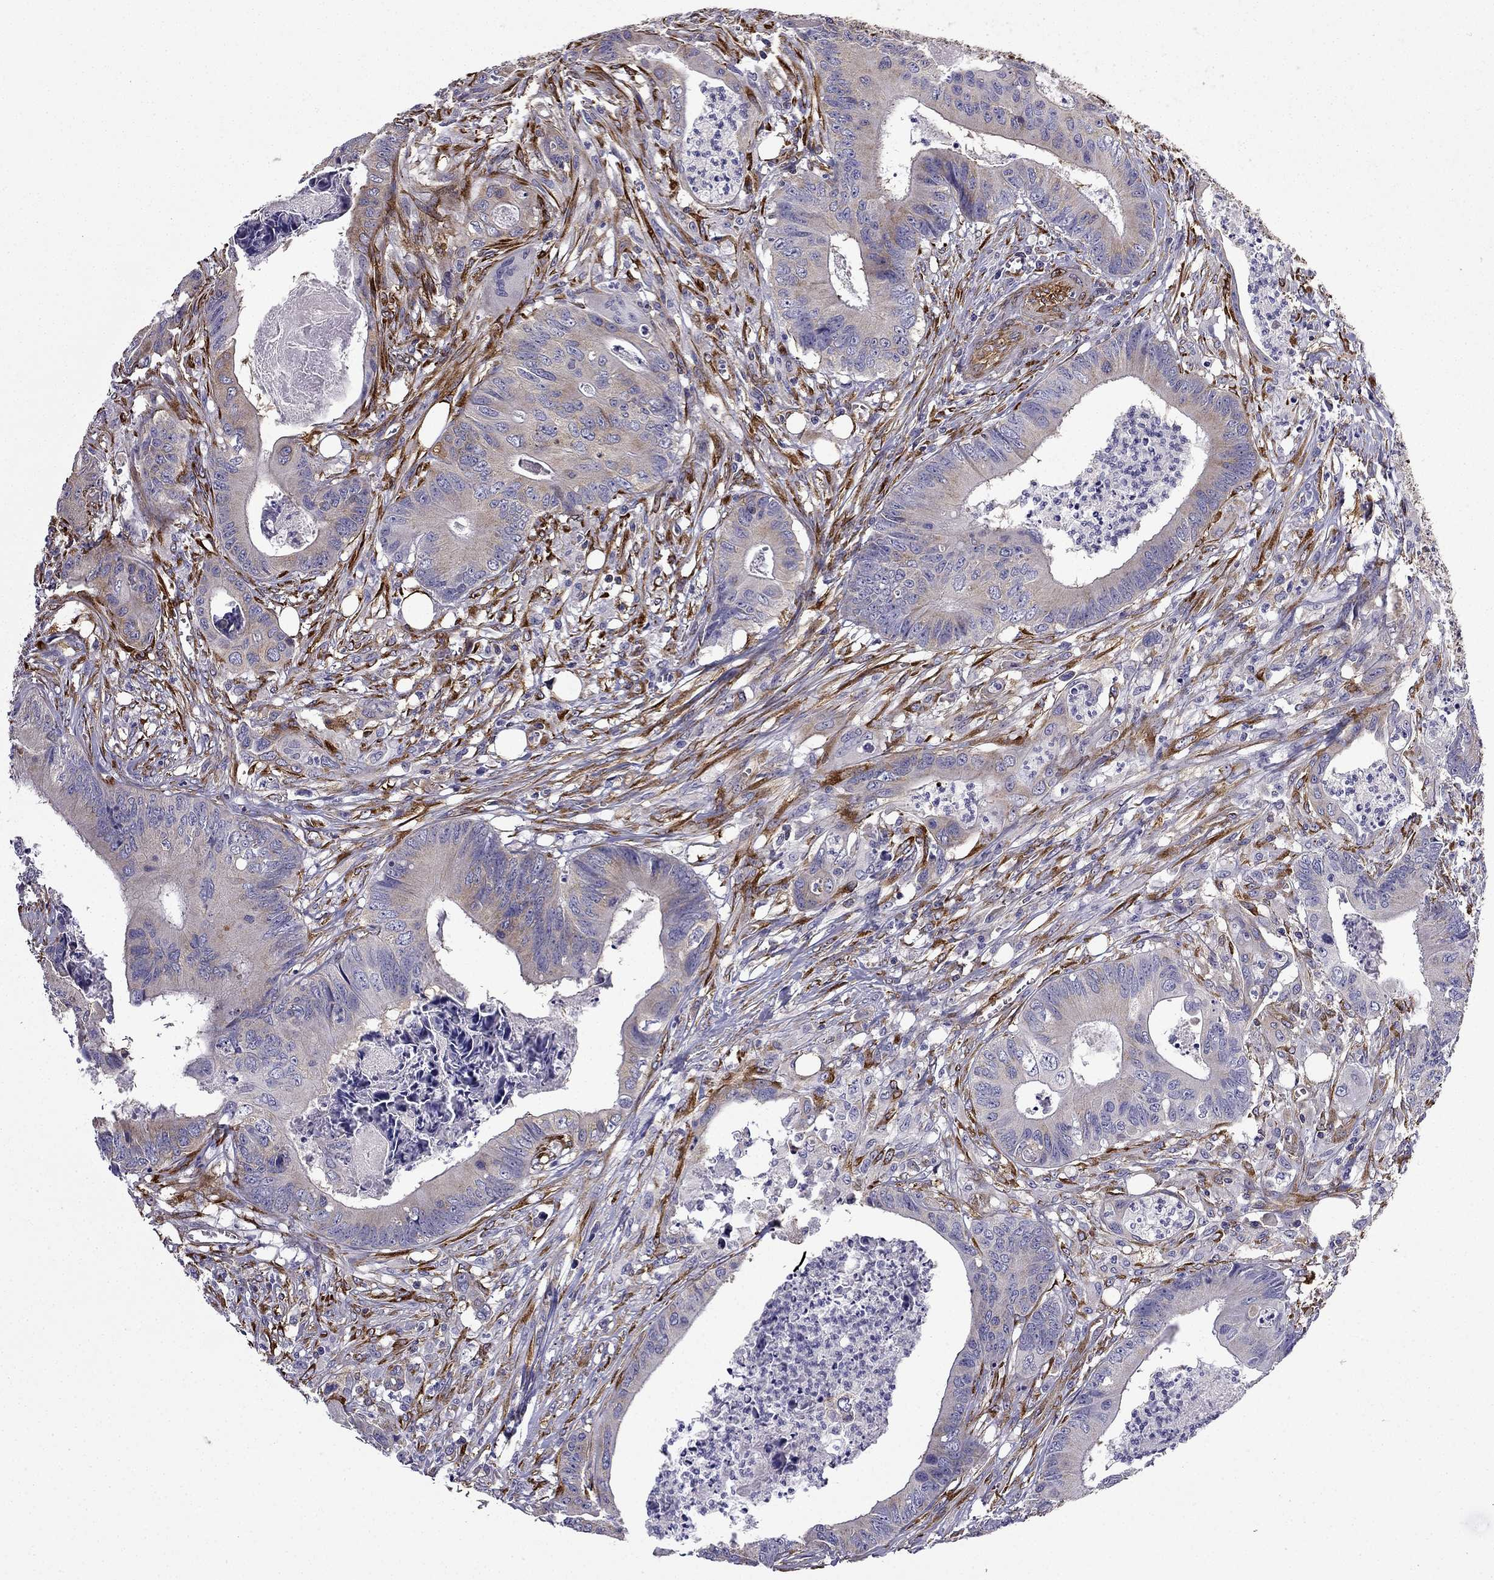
{"staining": {"intensity": "moderate", "quantity": ">75%", "location": "cytoplasmic/membranous"}, "tissue": "colorectal cancer", "cell_type": "Tumor cells", "image_type": "cancer", "snomed": [{"axis": "morphology", "description": "Adenocarcinoma, NOS"}, {"axis": "topography", "description": "Colon"}], "caption": "Colorectal adenocarcinoma stained with immunohistochemistry reveals moderate cytoplasmic/membranous expression in about >75% of tumor cells. The staining was performed using DAB to visualize the protein expression in brown, while the nuclei were stained in blue with hematoxylin (Magnification: 20x).", "gene": "MAP4", "patient": {"sex": "male", "age": 84}}